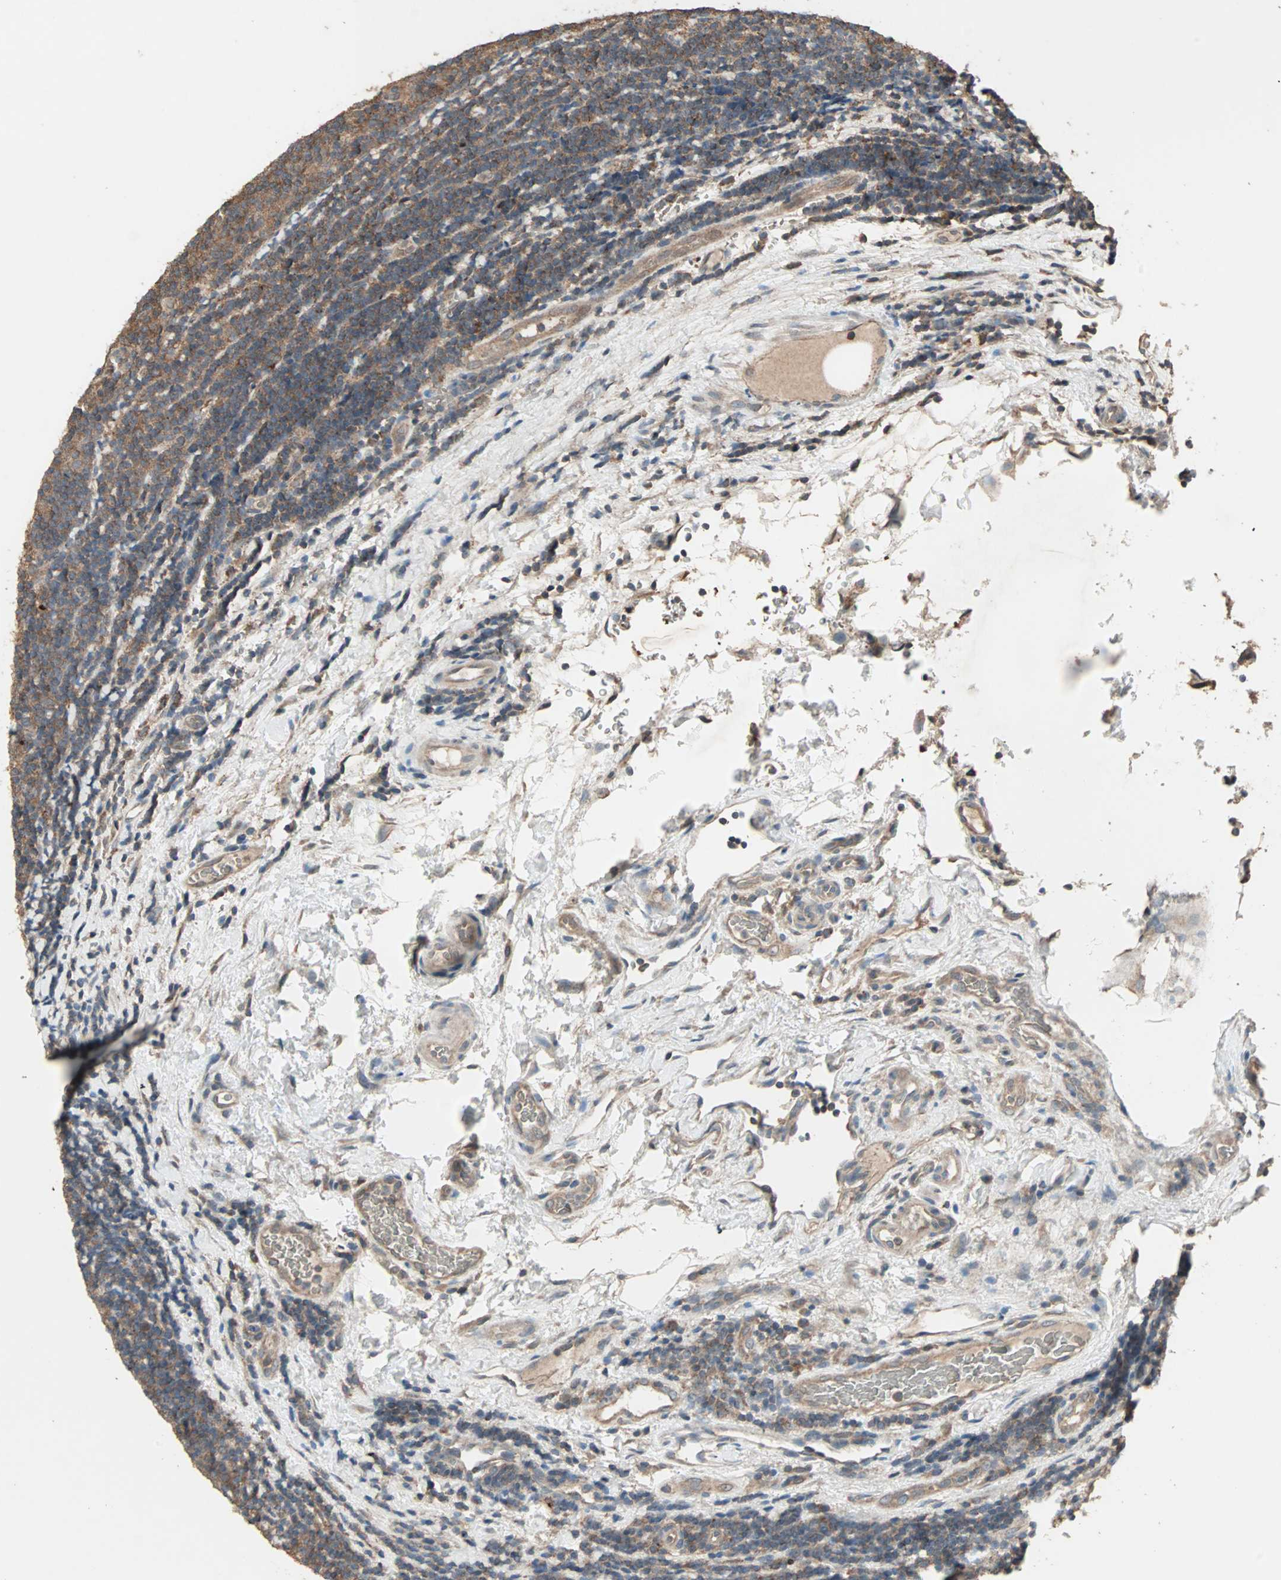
{"staining": {"intensity": "moderate", "quantity": ">75%", "location": "cytoplasmic/membranous"}, "tissue": "lymphoma", "cell_type": "Tumor cells", "image_type": "cancer", "snomed": [{"axis": "morphology", "description": "Malignant lymphoma, non-Hodgkin's type, Low grade"}, {"axis": "topography", "description": "Lymph node"}], "caption": "DAB (3,3'-diaminobenzidine) immunohistochemical staining of human malignant lymphoma, non-Hodgkin's type (low-grade) exhibits moderate cytoplasmic/membranous protein staining in about >75% of tumor cells.", "gene": "UBAC1", "patient": {"sex": "male", "age": 83}}